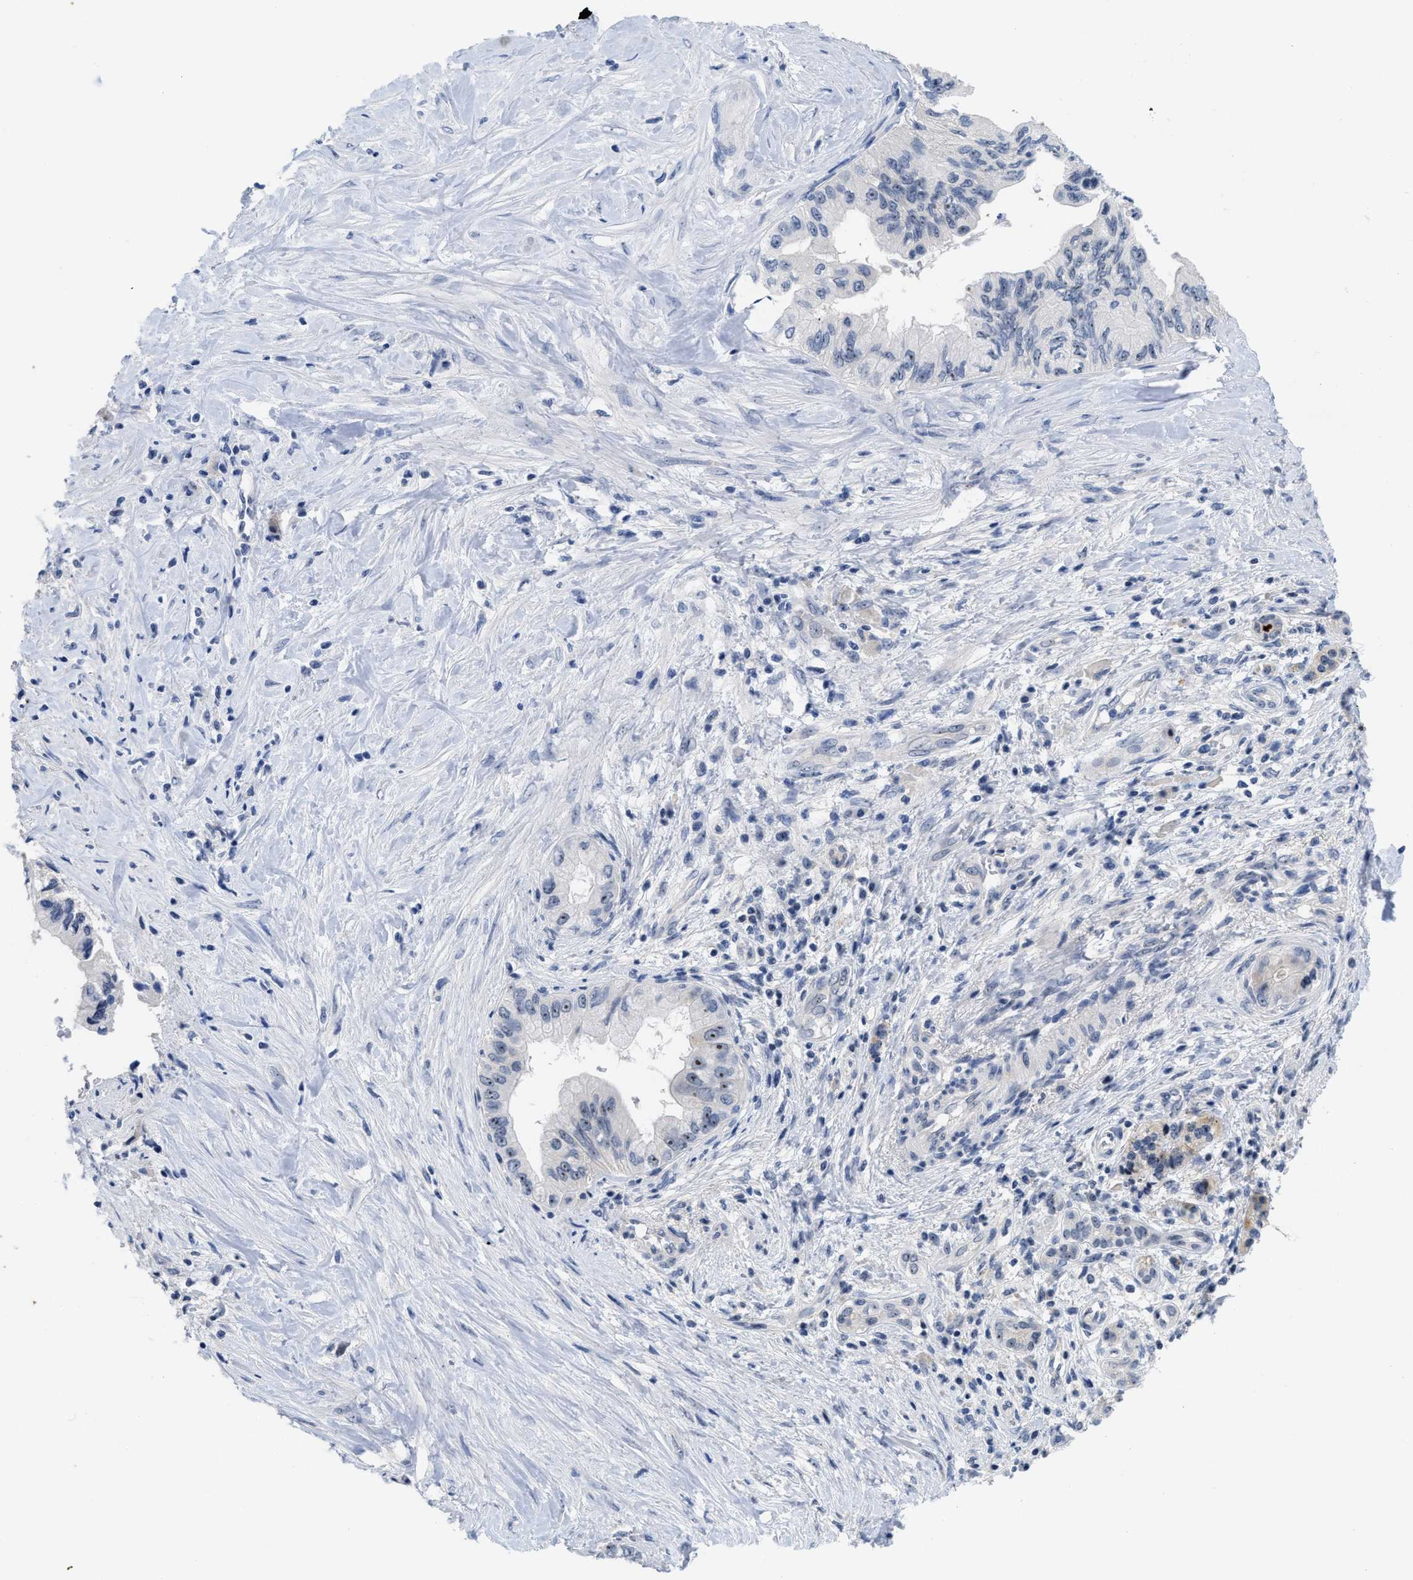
{"staining": {"intensity": "moderate", "quantity": "25%-75%", "location": "nuclear"}, "tissue": "pancreatic cancer", "cell_type": "Tumor cells", "image_type": "cancer", "snomed": [{"axis": "morphology", "description": "Adenocarcinoma, NOS"}, {"axis": "topography", "description": "Pancreas"}], "caption": "Immunohistochemical staining of human pancreatic adenocarcinoma demonstrates medium levels of moderate nuclear expression in approximately 25%-75% of tumor cells.", "gene": "NOP58", "patient": {"sex": "female", "age": 73}}